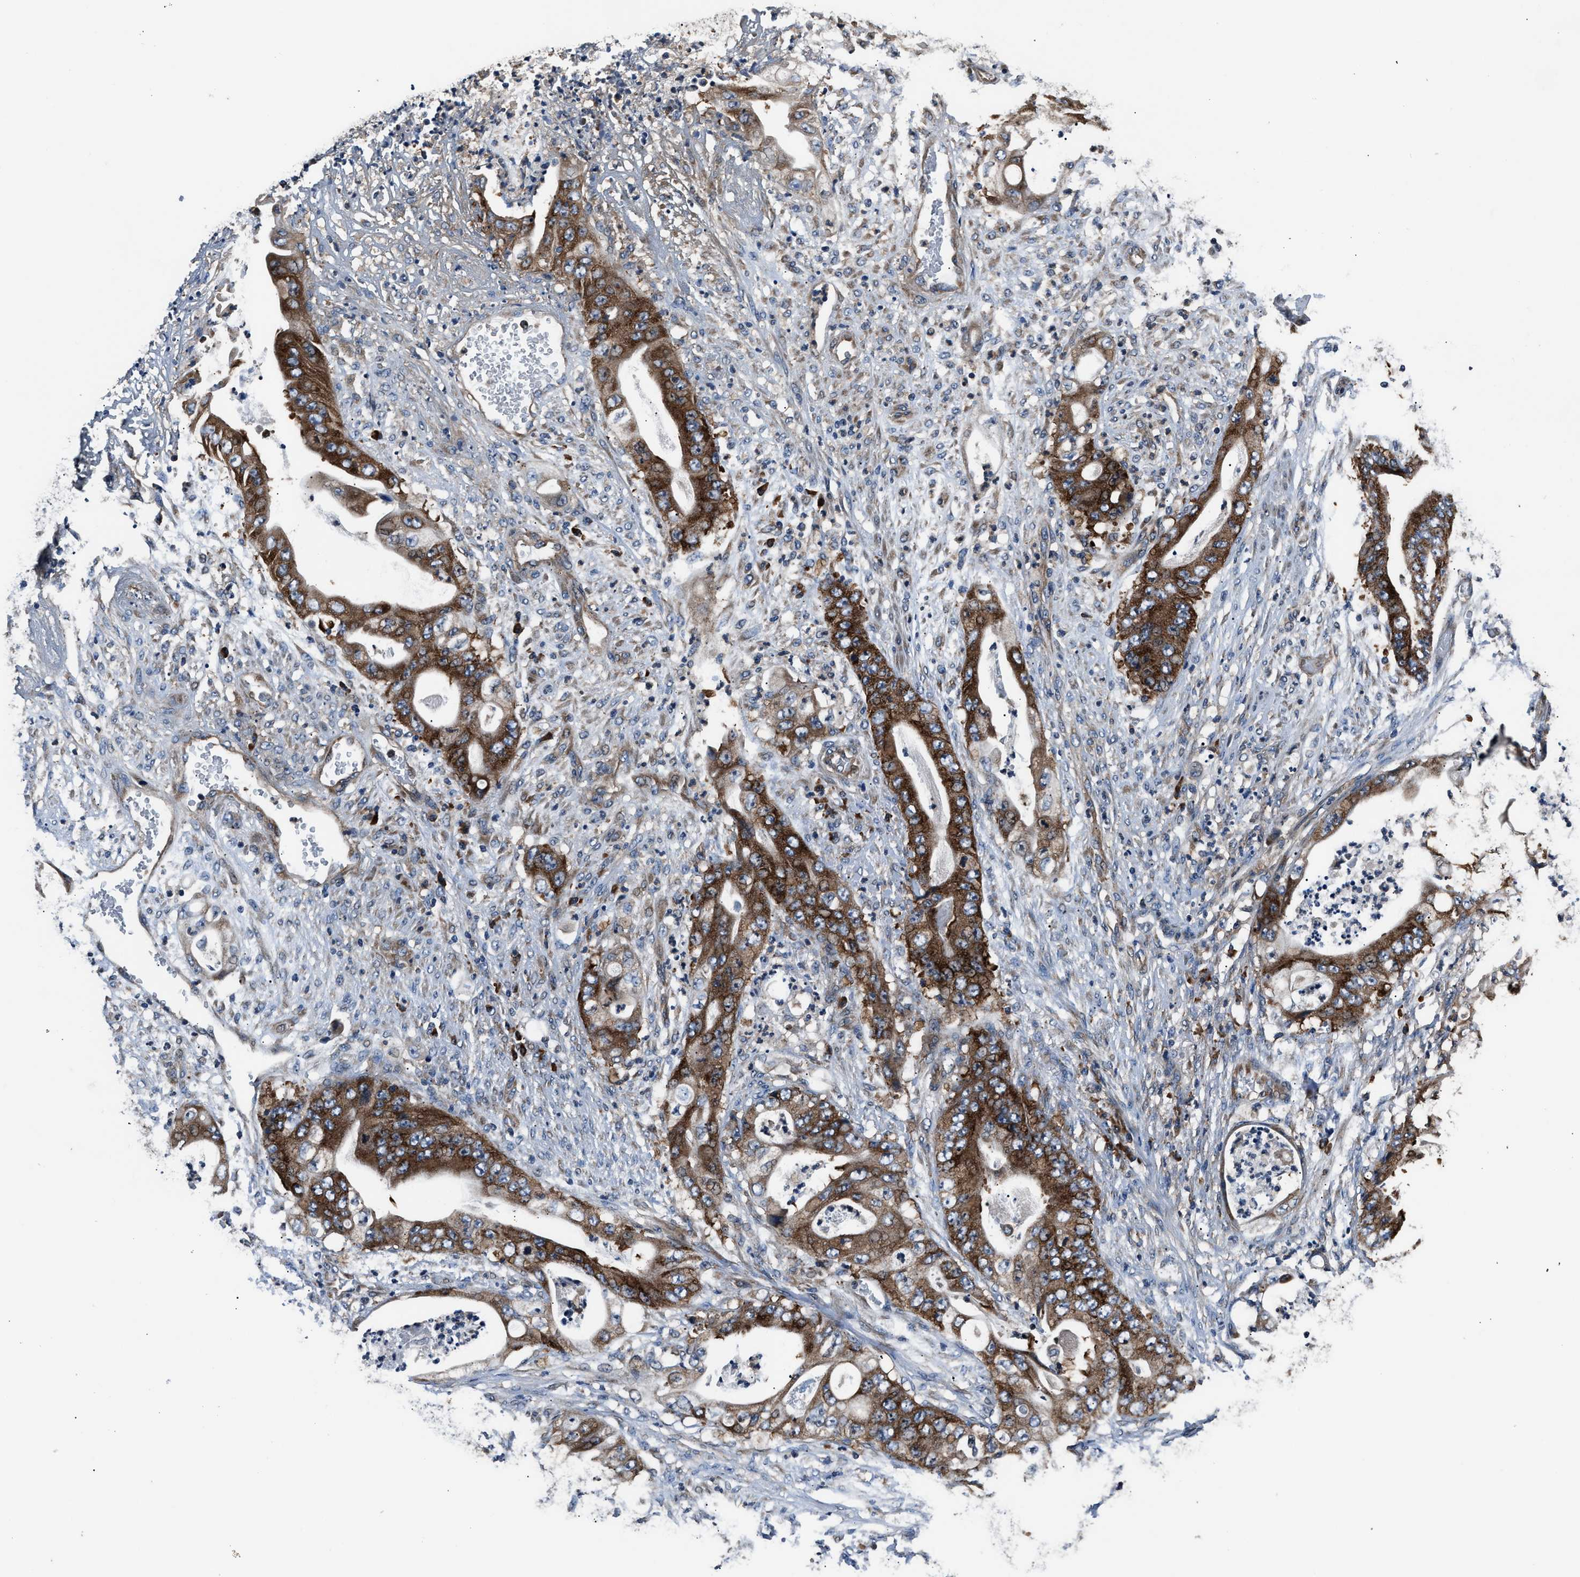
{"staining": {"intensity": "strong", "quantity": ">75%", "location": "cytoplasmic/membranous"}, "tissue": "stomach cancer", "cell_type": "Tumor cells", "image_type": "cancer", "snomed": [{"axis": "morphology", "description": "Adenocarcinoma, NOS"}, {"axis": "topography", "description": "Stomach"}], "caption": "Stomach cancer tissue demonstrates strong cytoplasmic/membranous staining in about >75% of tumor cells", "gene": "IMPDH2", "patient": {"sex": "female", "age": 73}}